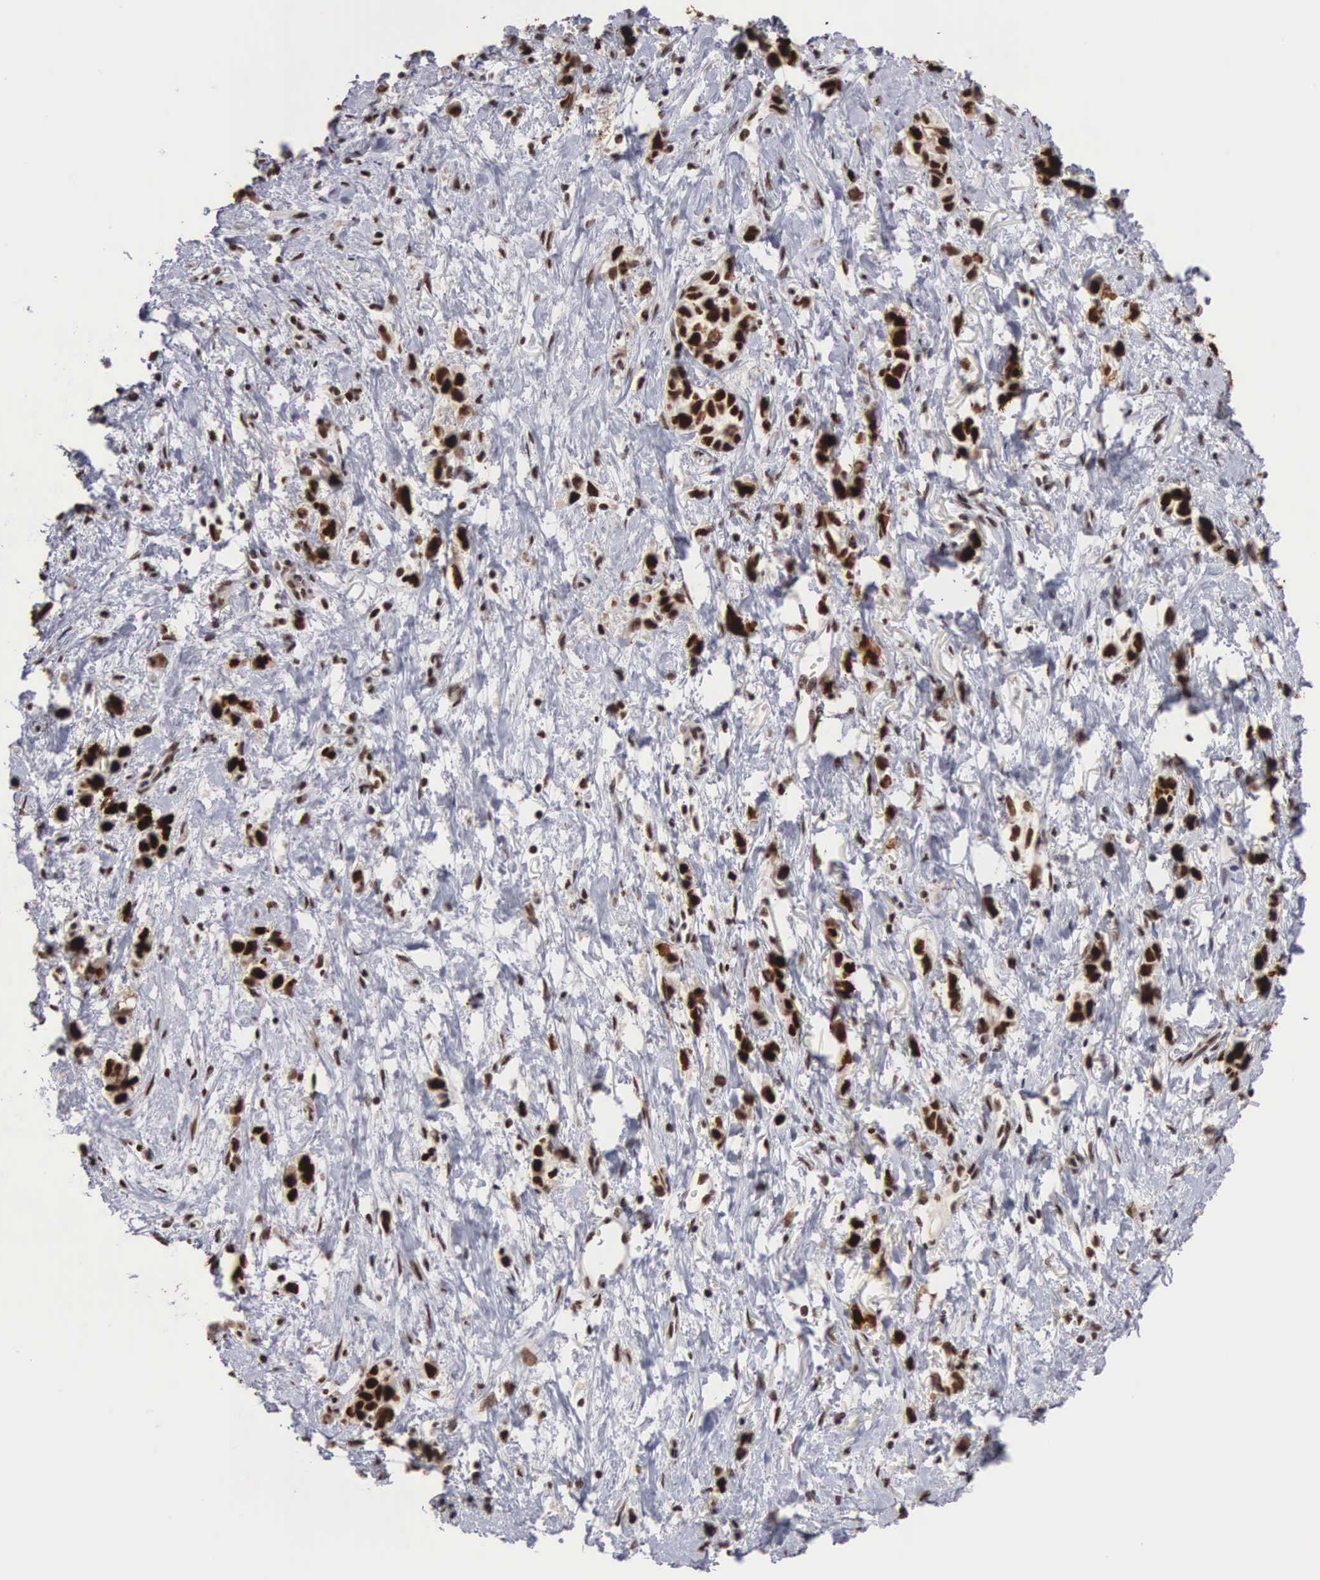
{"staining": {"intensity": "strong", "quantity": ">75%", "location": "nuclear"}, "tissue": "stomach cancer", "cell_type": "Tumor cells", "image_type": "cancer", "snomed": [{"axis": "morphology", "description": "Adenocarcinoma, NOS"}, {"axis": "topography", "description": "Stomach, upper"}], "caption": "The histopathology image exhibits a brown stain indicating the presence of a protein in the nuclear of tumor cells in adenocarcinoma (stomach).", "gene": "HTATSF1", "patient": {"sex": "male", "age": 76}}